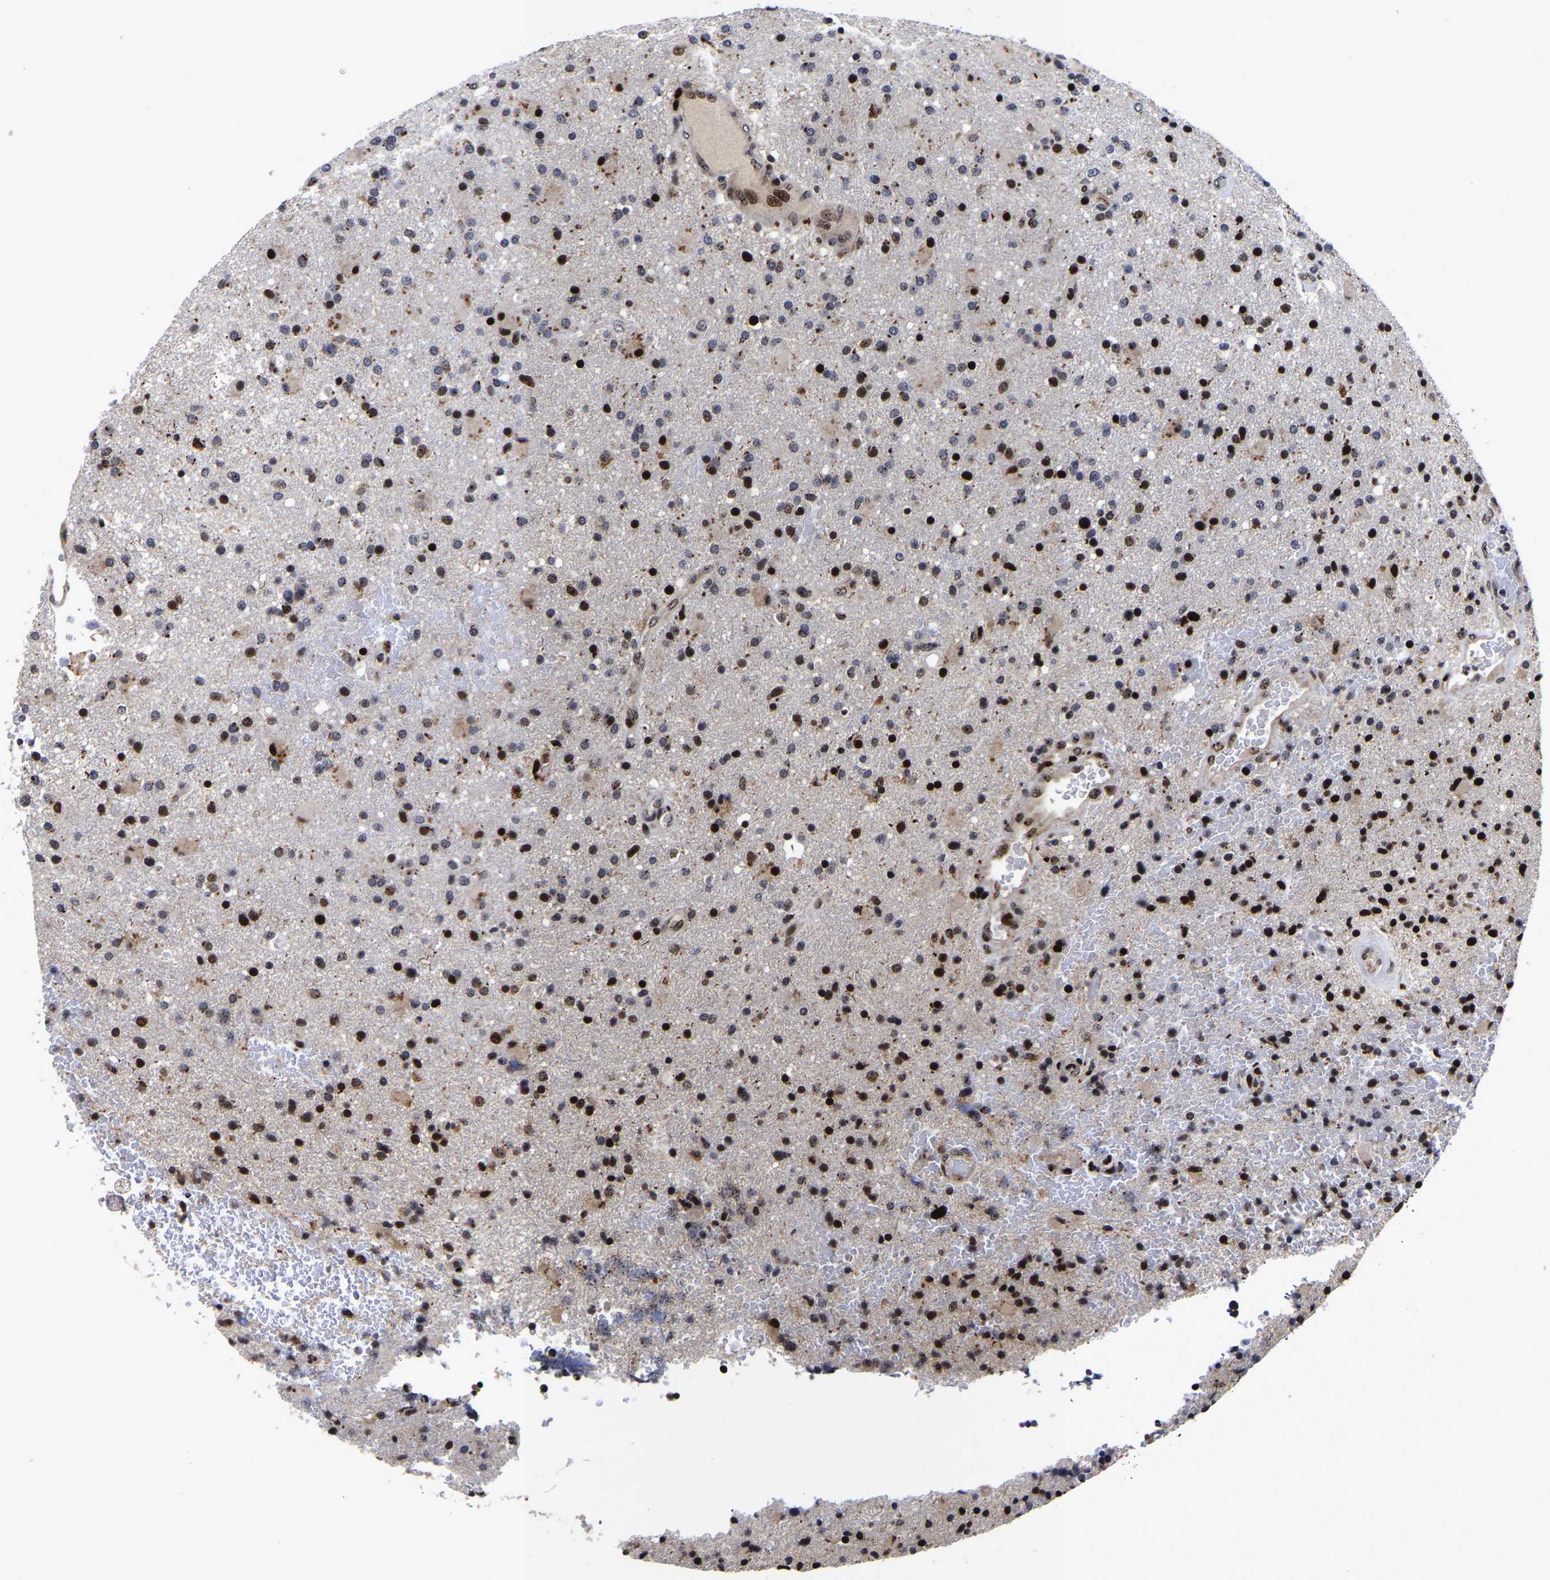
{"staining": {"intensity": "strong", "quantity": ">75%", "location": "nuclear"}, "tissue": "glioma", "cell_type": "Tumor cells", "image_type": "cancer", "snomed": [{"axis": "morphology", "description": "Glioma, malignant, High grade"}, {"axis": "topography", "description": "Brain"}], "caption": "Malignant glioma (high-grade) stained for a protein (brown) demonstrates strong nuclear positive positivity in approximately >75% of tumor cells.", "gene": "JUNB", "patient": {"sex": "male", "age": 72}}